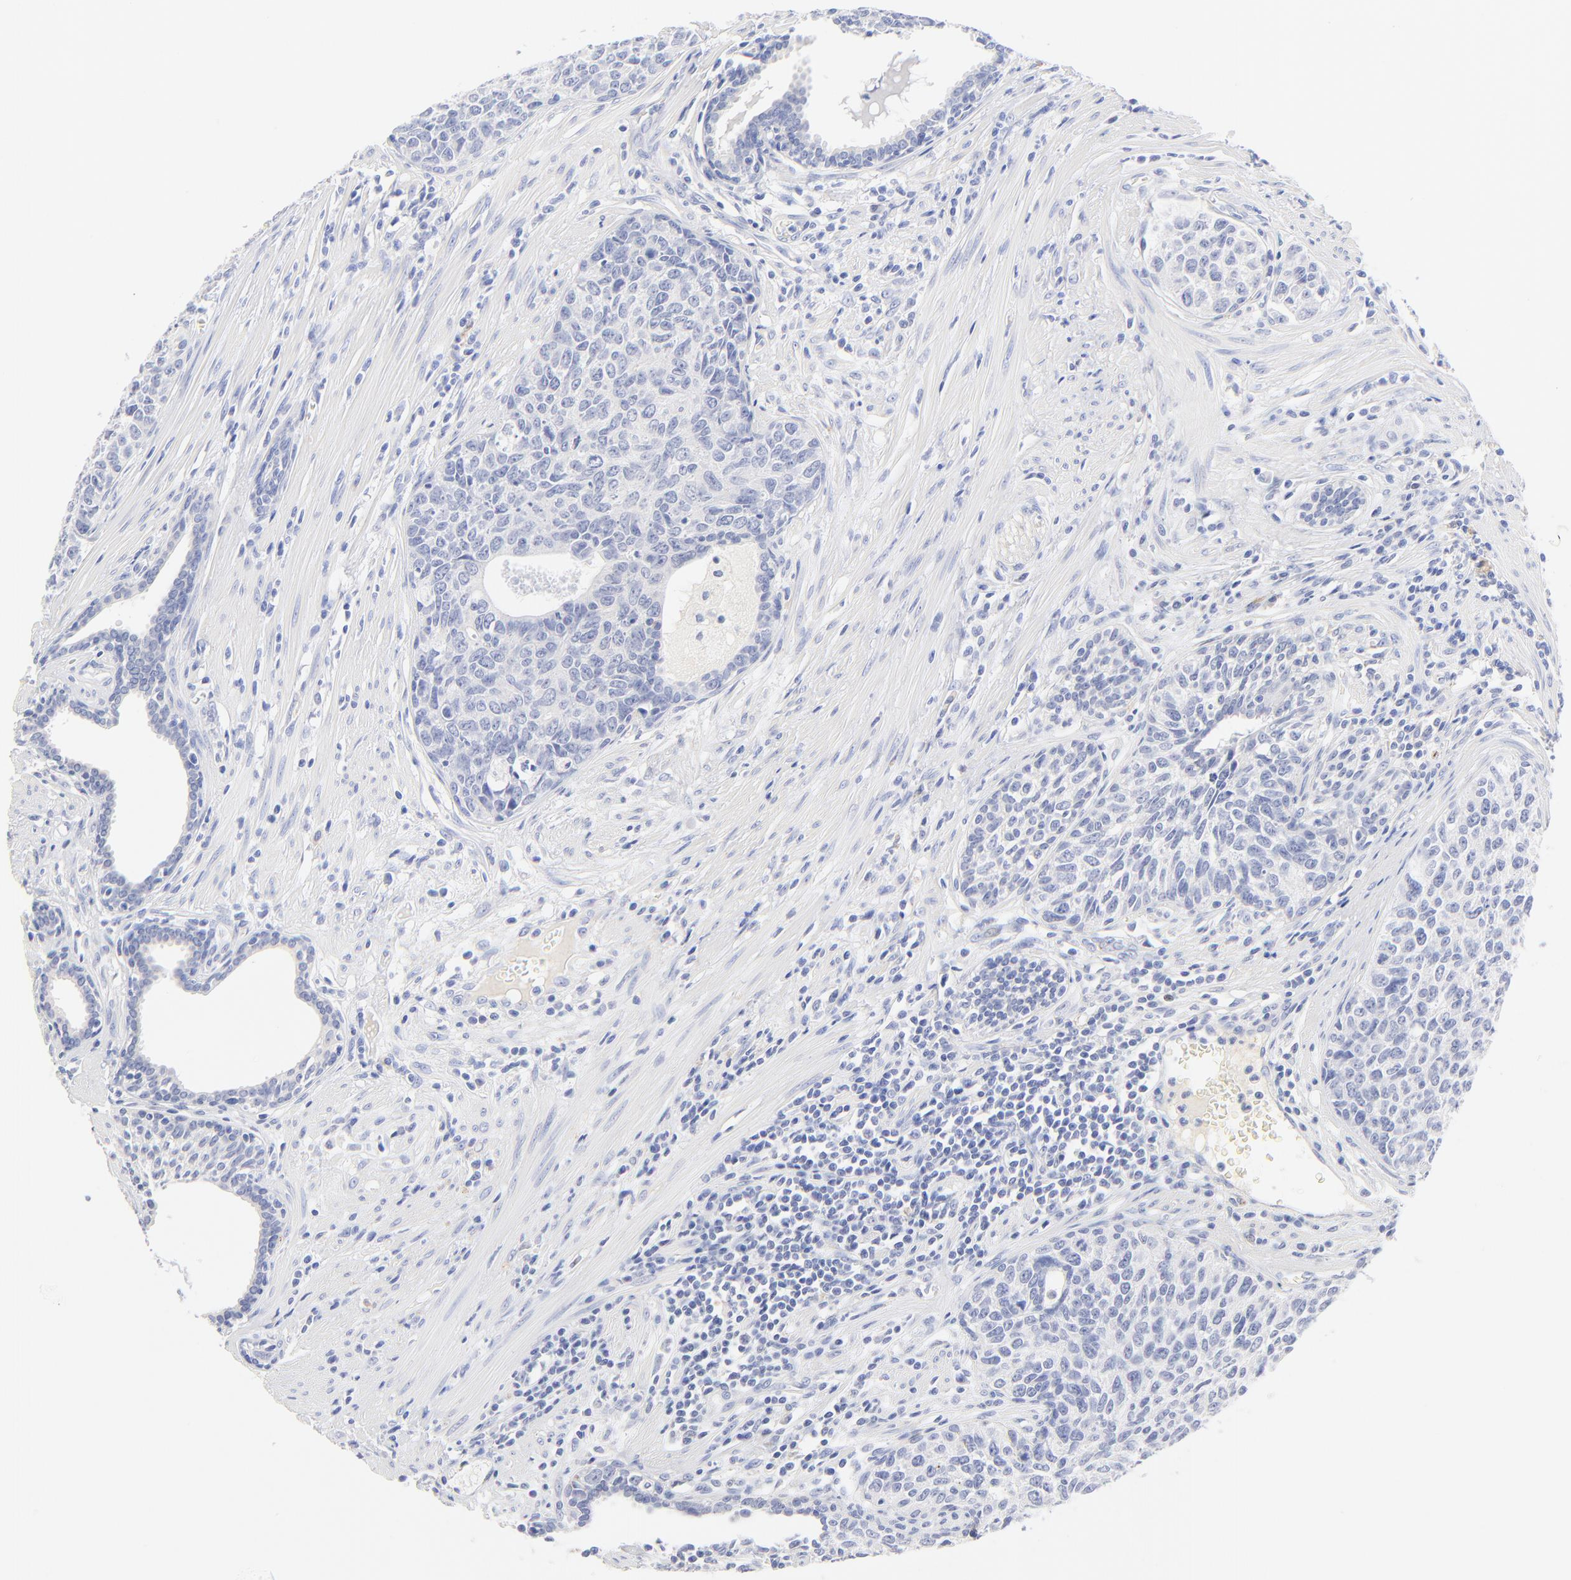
{"staining": {"intensity": "negative", "quantity": "none", "location": "none"}, "tissue": "urothelial cancer", "cell_type": "Tumor cells", "image_type": "cancer", "snomed": [{"axis": "morphology", "description": "Urothelial carcinoma, High grade"}, {"axis": "topography", "description": "Urinary bladder"}], "caption": "This is a image of immunohistochemistry (IHC) staining of urothelial cancer, which shows no positivity in tumor cells.", "gene": "SULT4A1", "patient": {"sex": "male", "age": 81}}